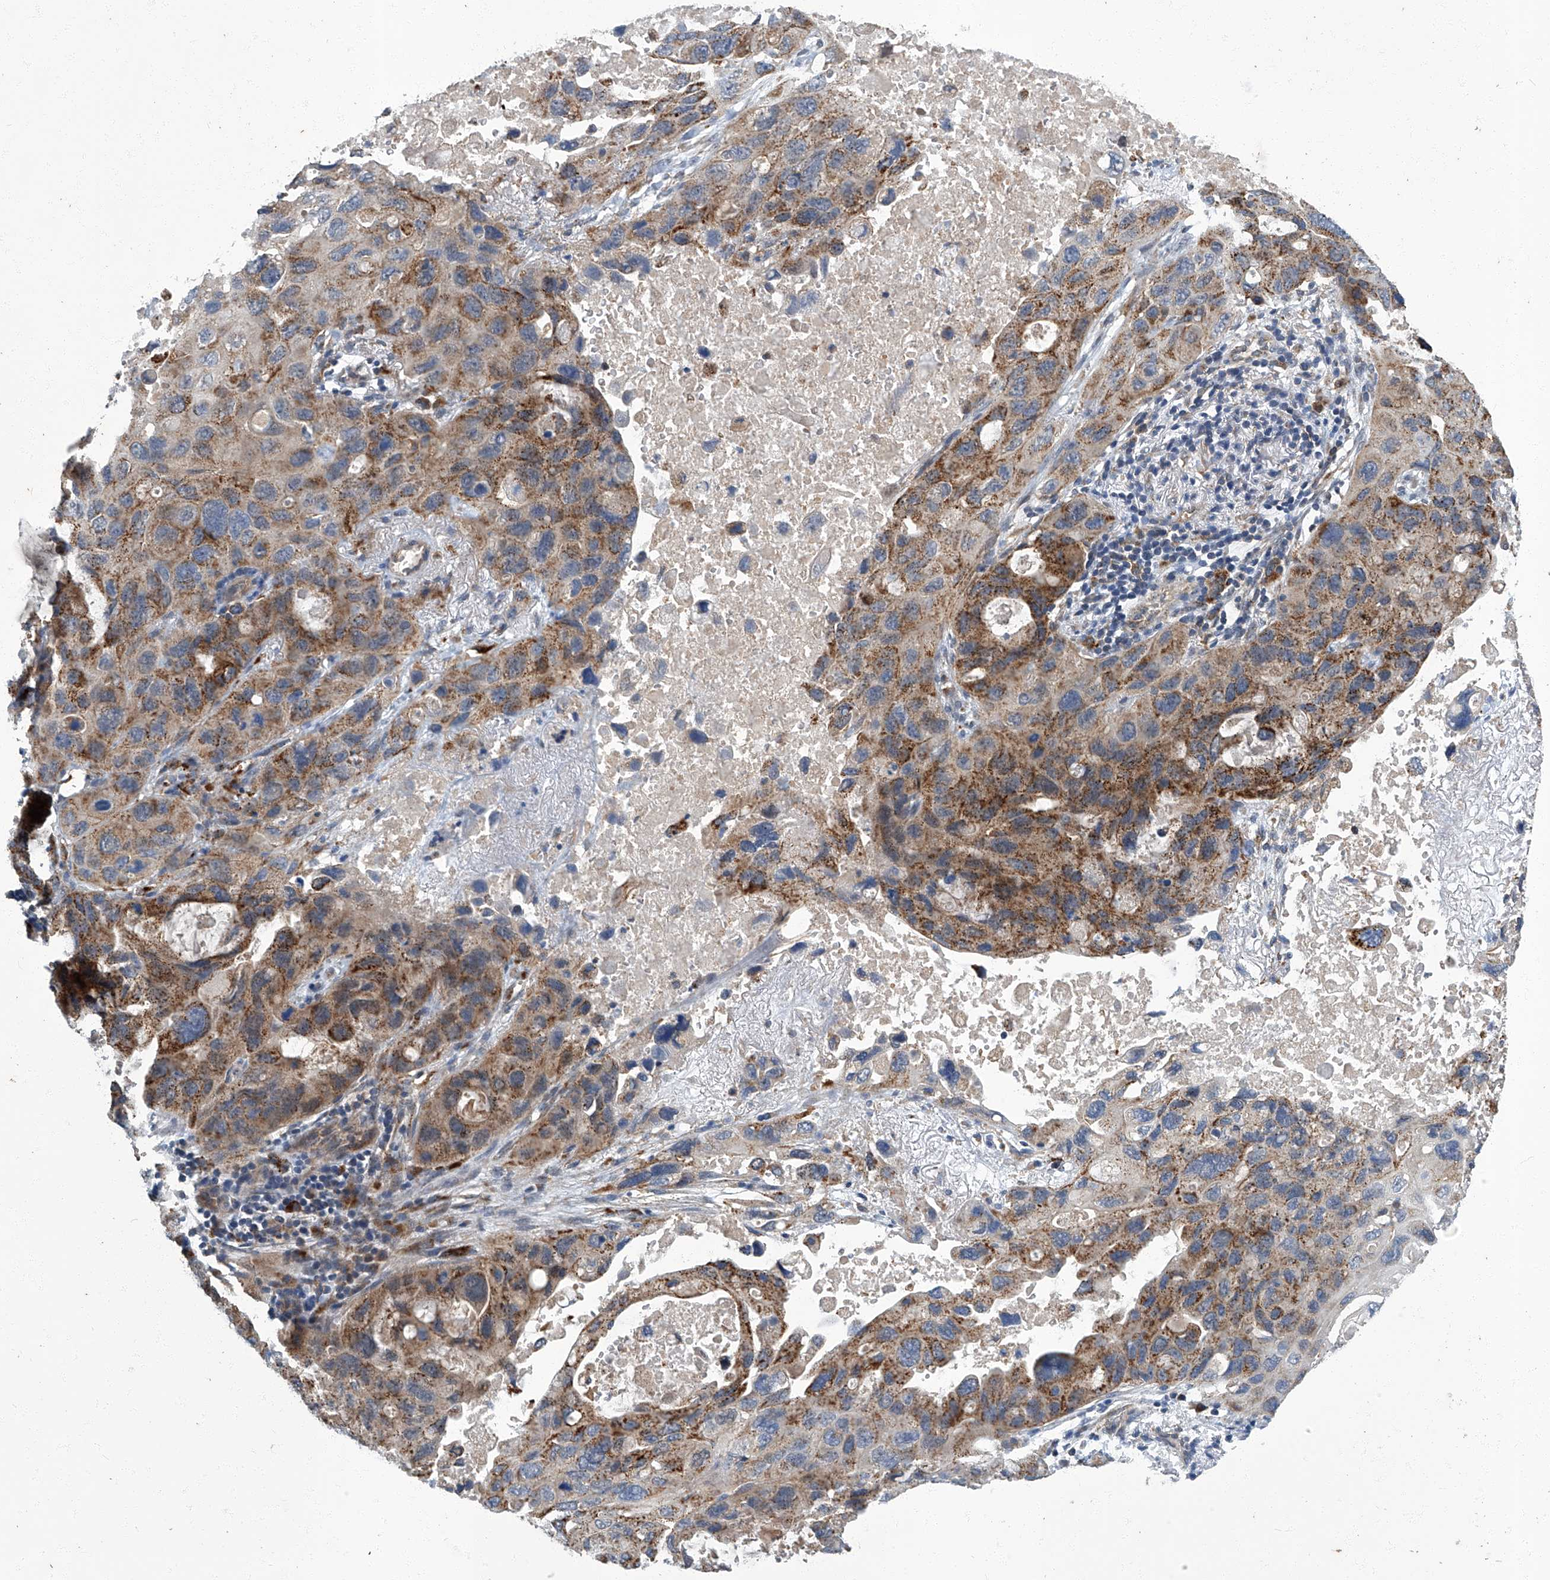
{"staining": {"intensity": "moderate", "quantity": ">75%", "location": "cytoplasmic/membranous"}, "tissue": "lung cancer", "cell_type": "Tumor cells", "image_type": "cancer", "snomed": [{"axis": "morphology", "description": "Squamous cell carcinoma, NOS"}, {"axis": "topography", "description": "Lung"}], "caption": "An image showing moderate cytoplasmic/membranous positivity in approximately >75% of tumor cells in lung squamous cell carcinoma, as visualized by brown immunohistochemical staining.", "gene": "TNFRSF13B", "patient": {"sex": "female", "age": 73}}